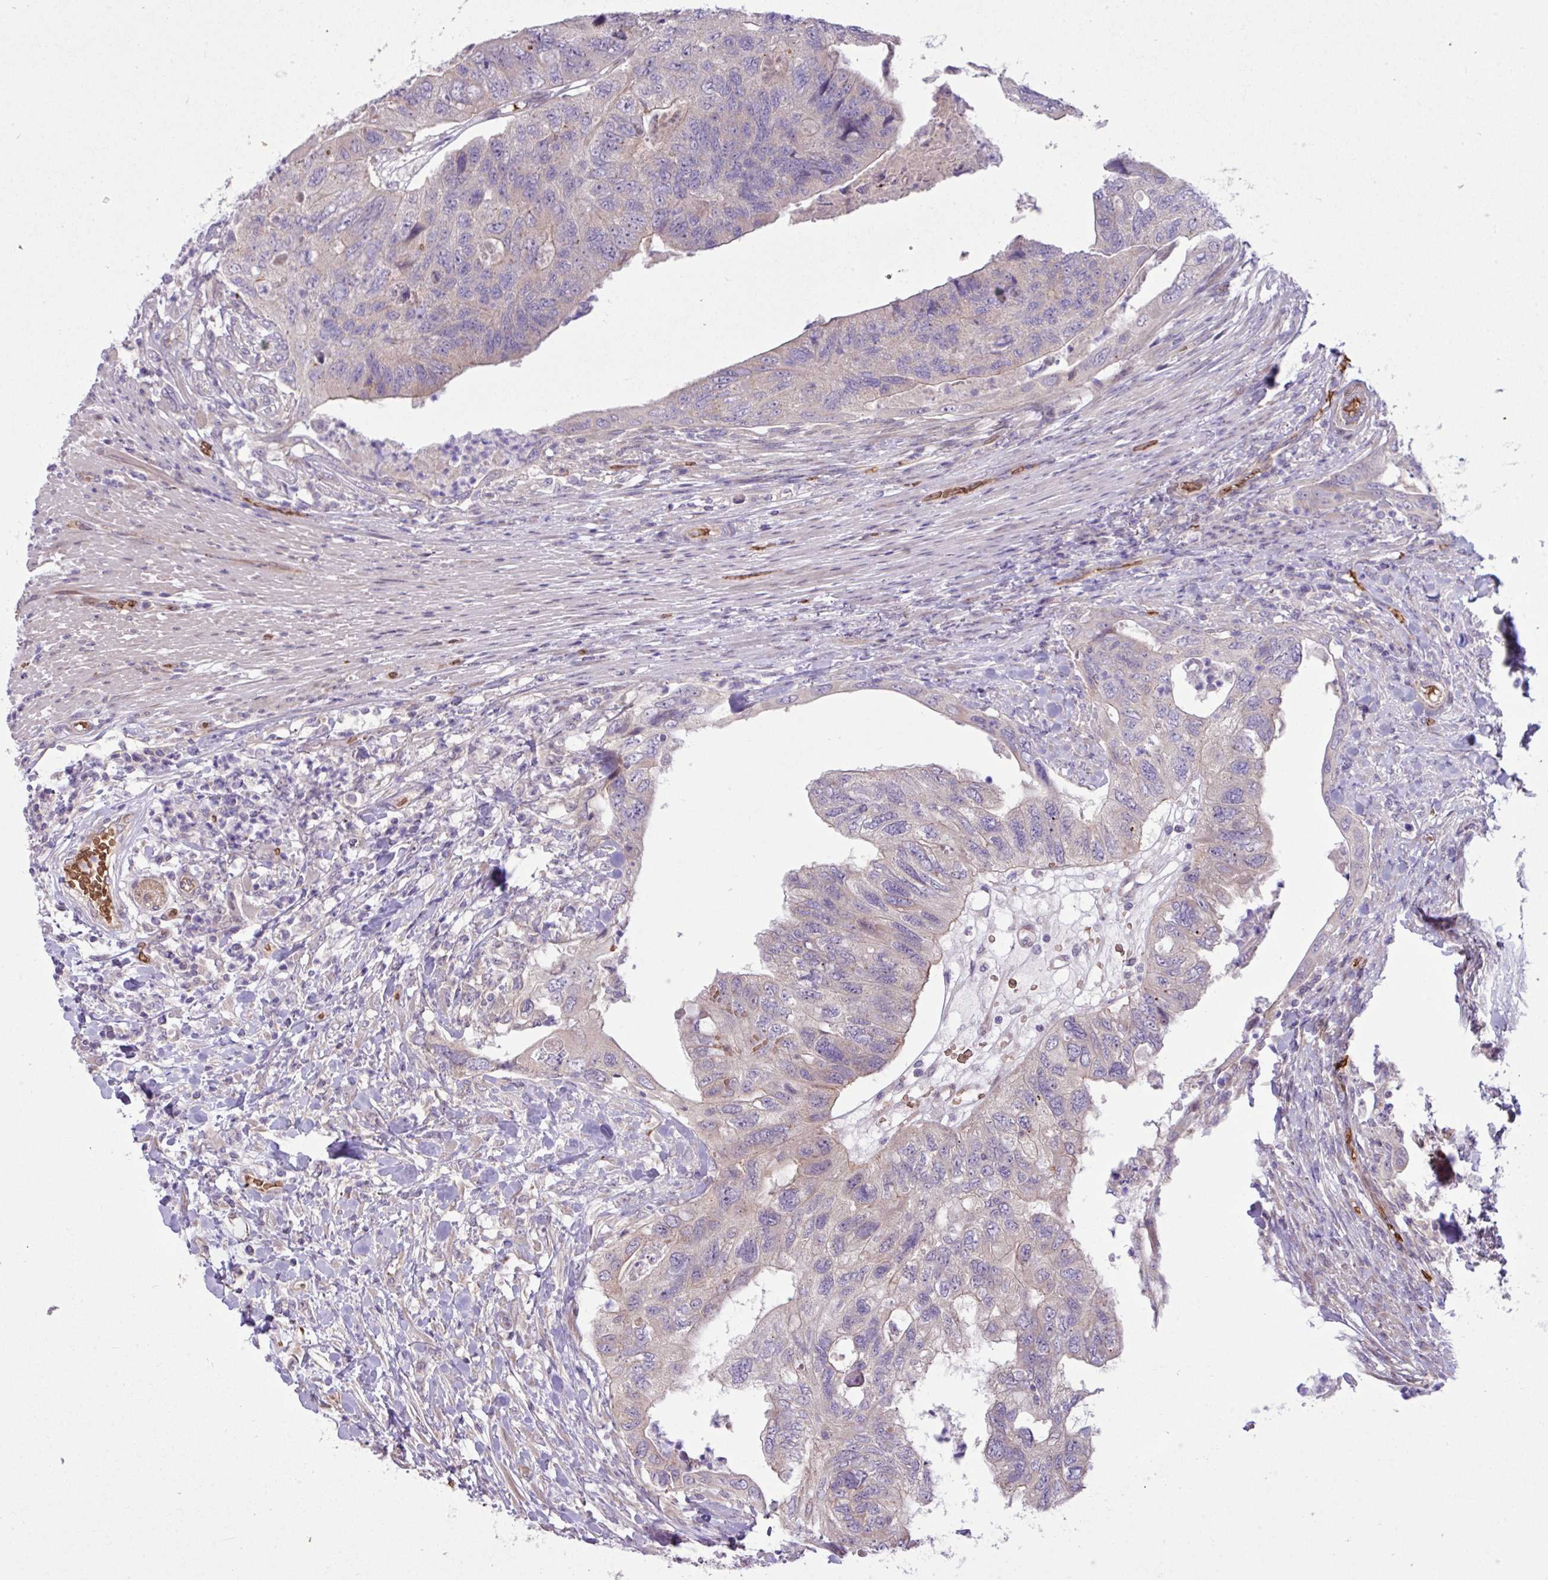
{"staining": {"intensity": "negative", "quantity": "none", "location": "none"}, "tissue": "colorectal cancer", "cell_type": "Tumor cells", "image_type": "cancer", "snomed": [{"axis": "morphology", "description": "Adenocarcinoma, NOS"}, {"axis": "topography", "description": "Rectum"}], "caption": "High magnification brightfield microscopy of colorectal cancer (adenocarcinoma) stained with DAB (brown) and counterstained with hematoxylin (blue): tumor cells show no significant staining.", "gene": "RAD21L1", "patient": {"sex": "male", "age": 63}}